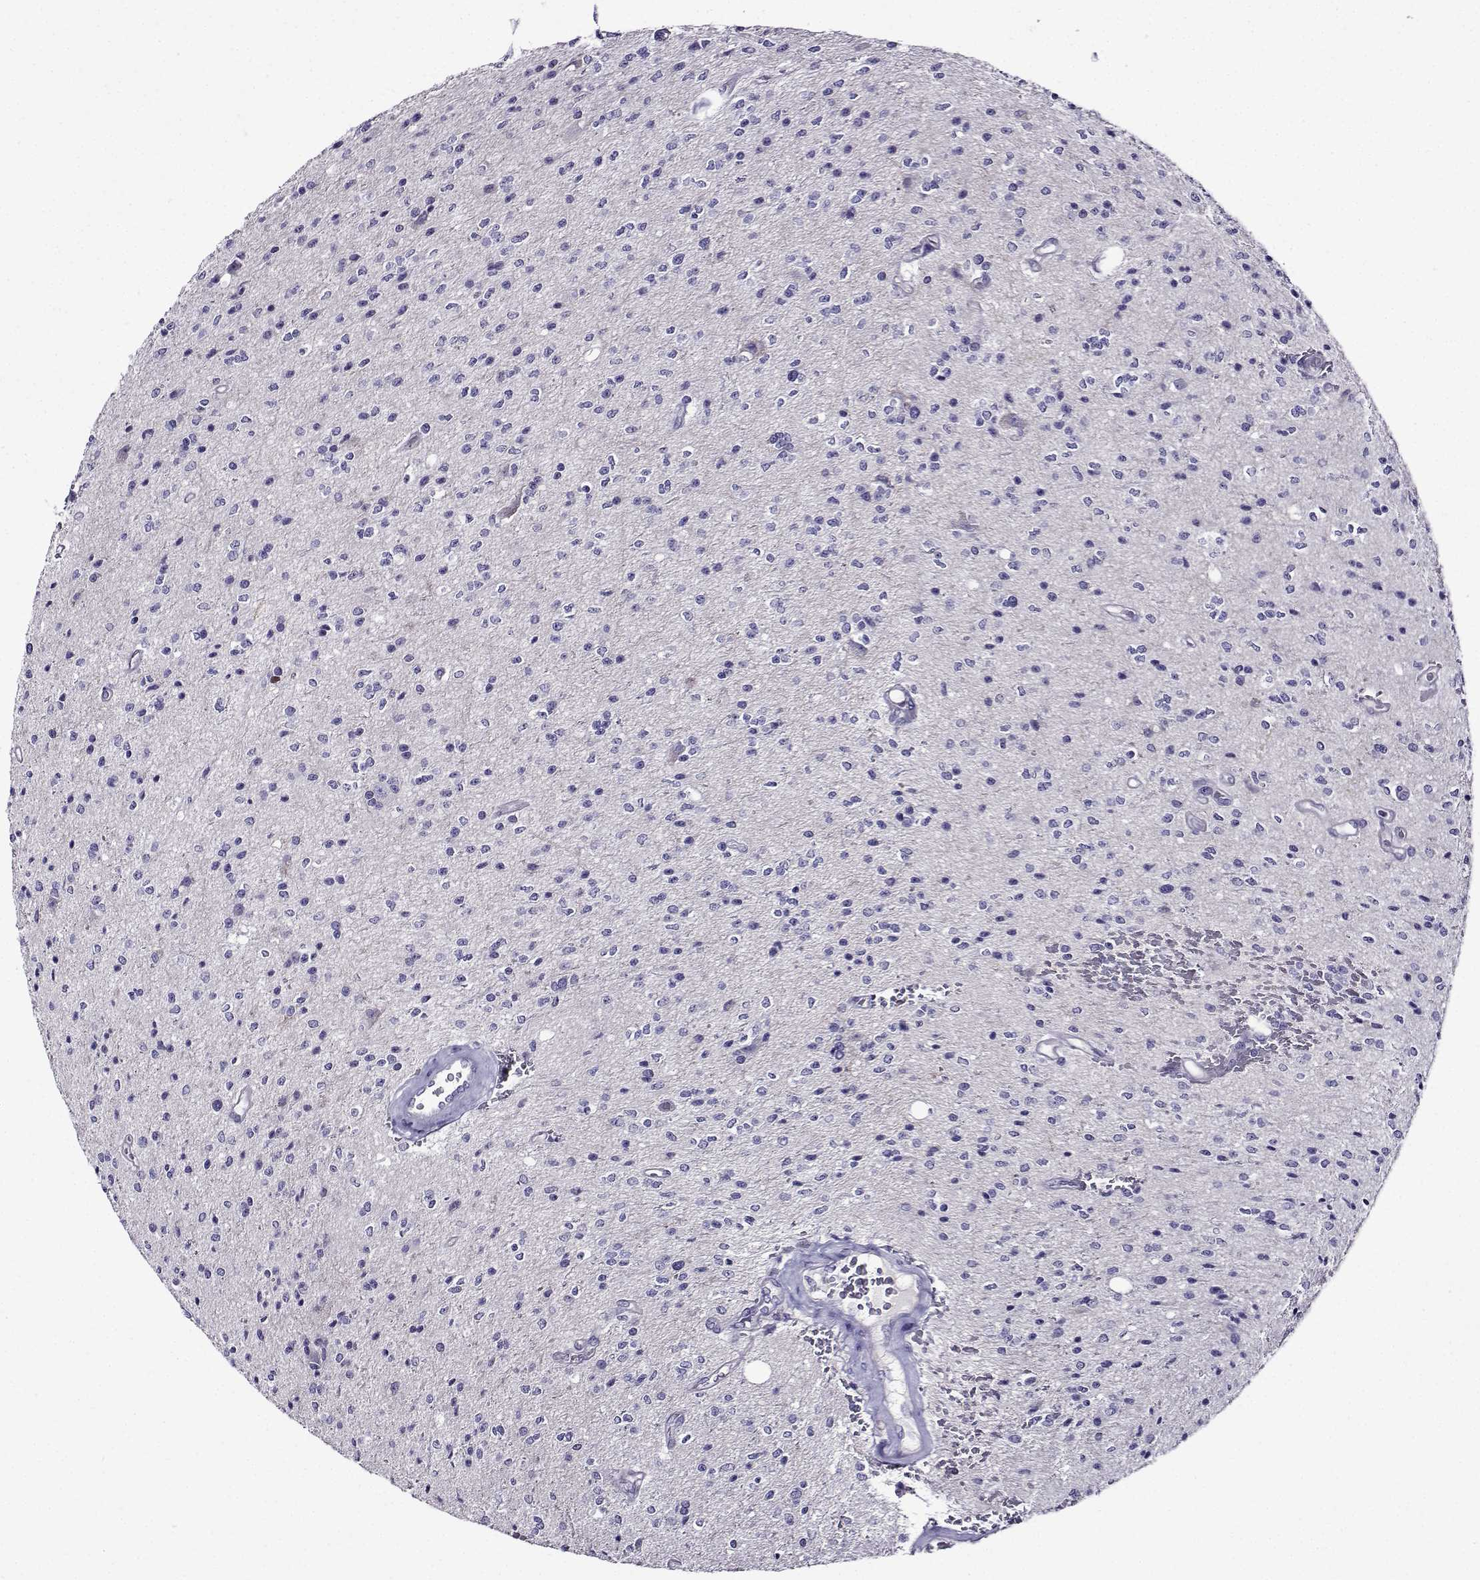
{"staining": {"intensity": "negative", "quantity": "none", "location": "none"}, "tissue": "glioma", "cell_type": "Tumor cells", "image_type": "cancer", "snomed": [{"axis": "morphology", "description": "Glioma, malignant, Low grade"}, {"axis": "topography", "description": "Brain"}], "caption": "The histopathology image exhibits no staining of tumor cells in glioma.", "gene": "TMEM266", "patient": {"sex": "male", "age": 67}}